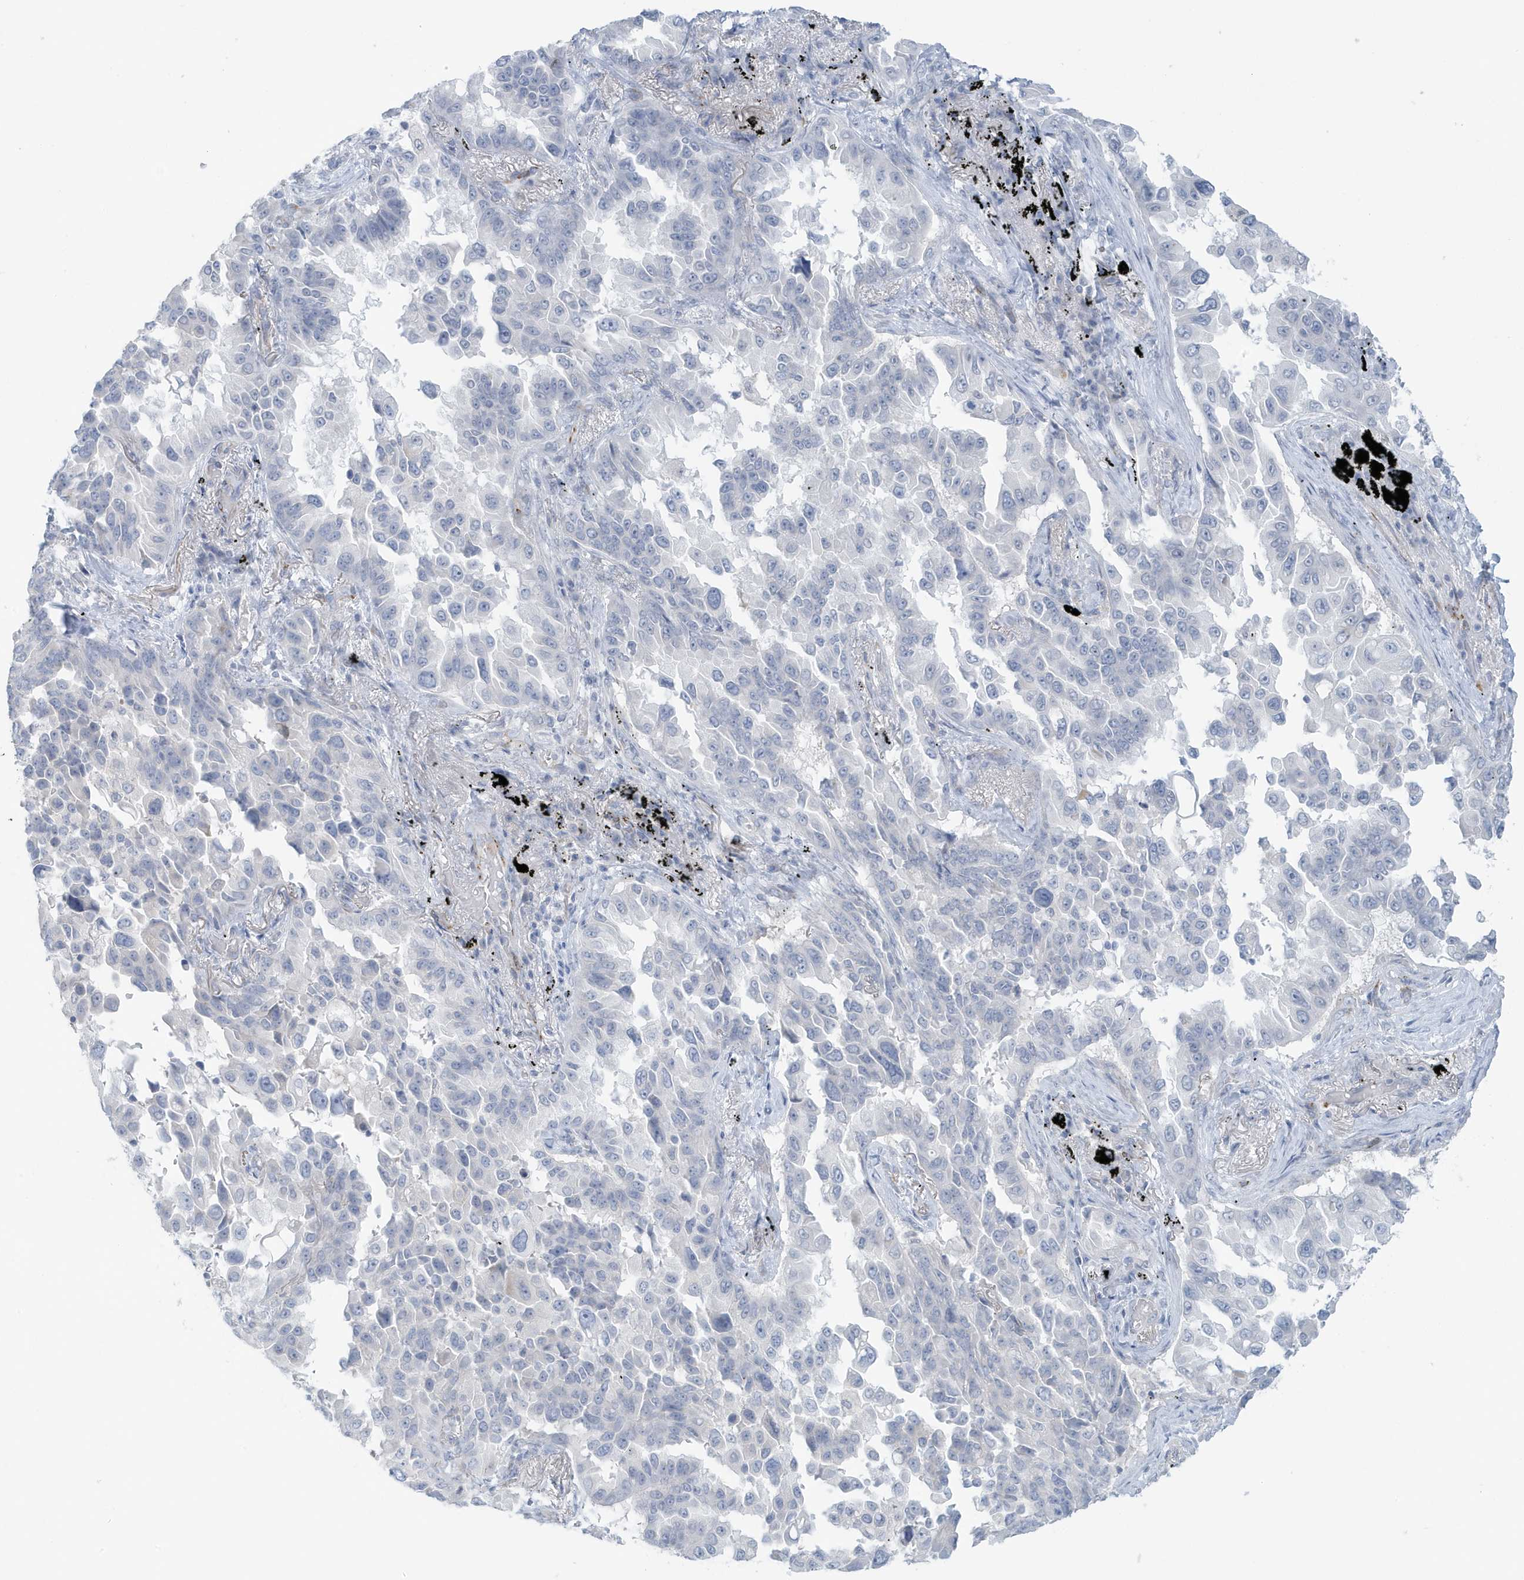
{"staining": {"intensity": "negative", "quantity": "none", "location": "none"}, "tissue": "lung cancer", "cell_type": "Tumor cells", "image_type": "cancer", "snomed": [{"axis": "morphology", "description": "Adenocarcinoma, NOS"}, {"axis": "topography", "description": "Lung"}], "caption": "The photomicrograph demonstrates no significant positivity in tumor cells of lung cancer (adenocarcinoma).", "gene": "PERM1", "patient": {"sex": "female", "age": 67}}